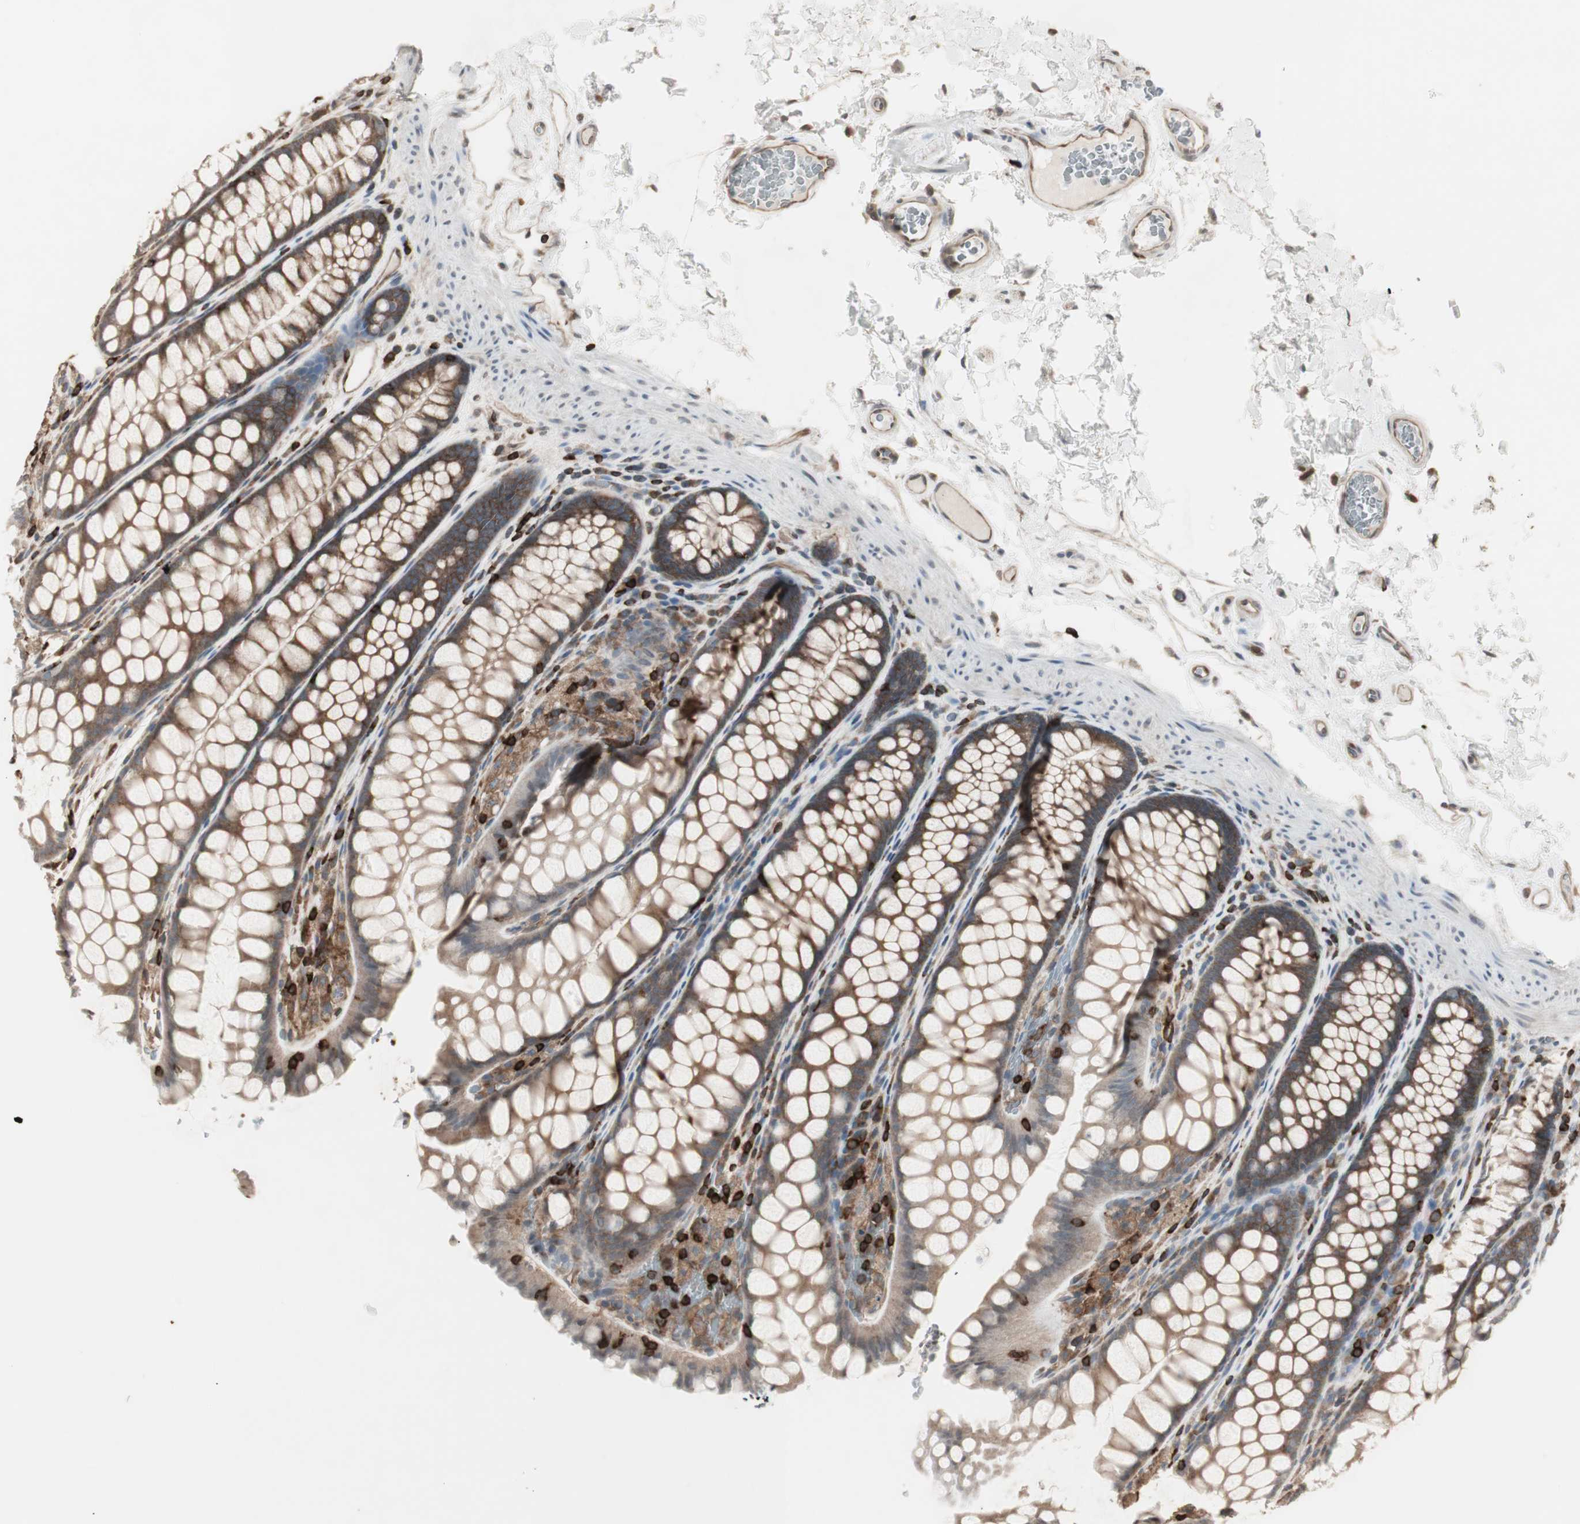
{"staining": {"intensity": "moderate", "quantity": ">75%", "location": "cytoplasmic/membranous"}, "tissue": "colon", "cell_type": "Endothelial cells", "image_type": "normal", "snomed": [{"axis": "morphology", "description": "Normal tissue, NOS"}, {"axis": "topography", "description": "Colon"}], "caption": "IHC (DAB) staining of normal human colon shows moderate cytoplasmic/membranous protein positivity in about >75% of endothelial cells. The protein is shown in brown color, while the nuclei are stained blue.", "gene": "ARHGEF1", "patient": {"sex": "female", "age": 55}}